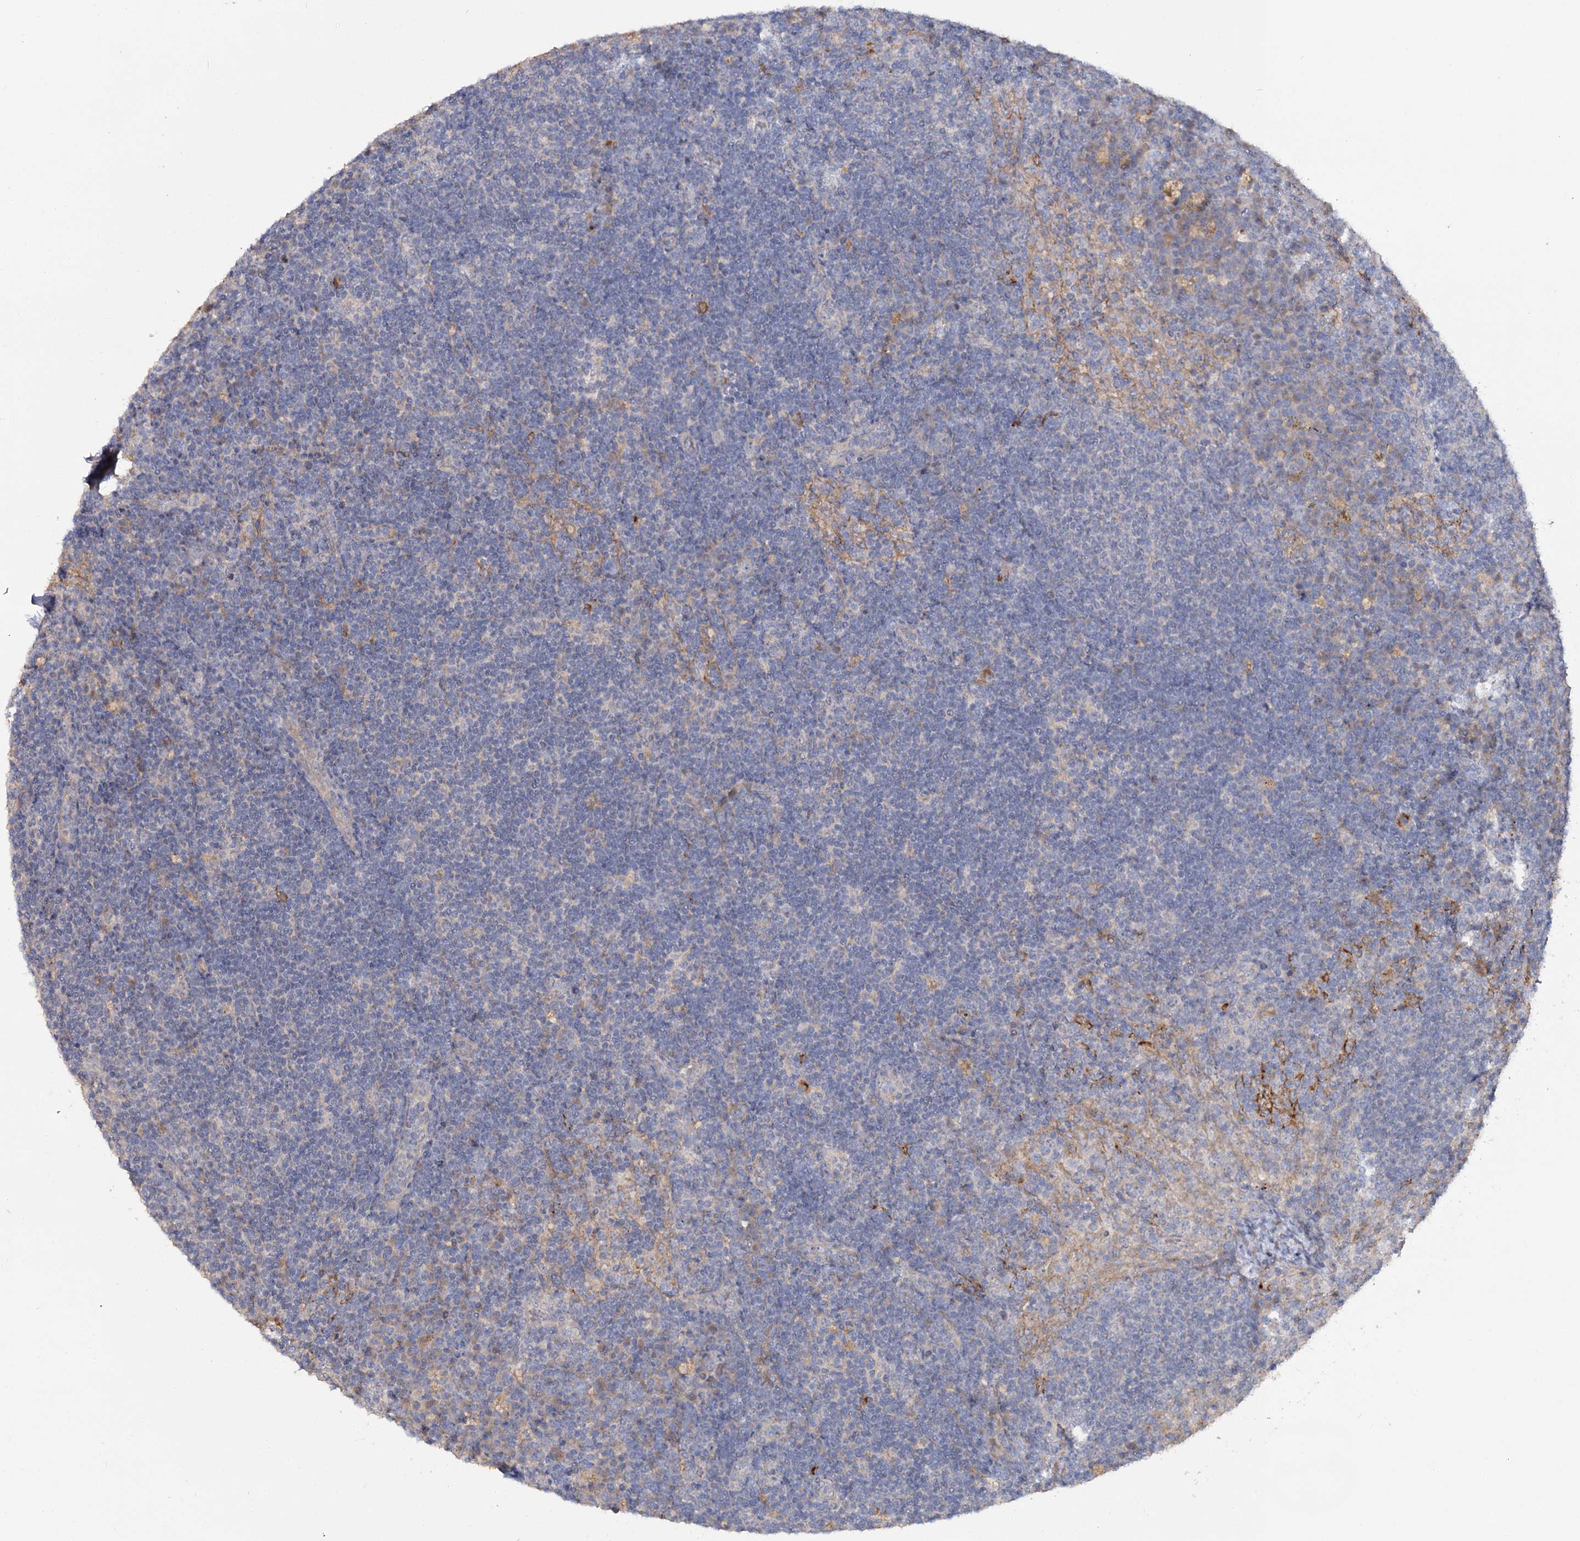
{"staining": {"intensity": "negative", "quantity": "none", "location": "none"}, "tissue": "lymph node", "cell_type": "Germinal center cells", "image_type": "normal", "snomed": [{"axis": "morphology", "description": "Normal tissue, NOS"}, {"axis": "topography", "description": "Lymph node"}], "caption": "Immunohistochemical staining of unremarkable human lymph node exhibits no significant staining in germinal center cells. (Stains: DAB (3,3'-diaminobenzidine) IHC with hematoxylin counter stain, Microscopy: brightfield microscopy at high magnification).", "gene": "ANGPTL5", "patient": {"sex": "female", "age": 70}}